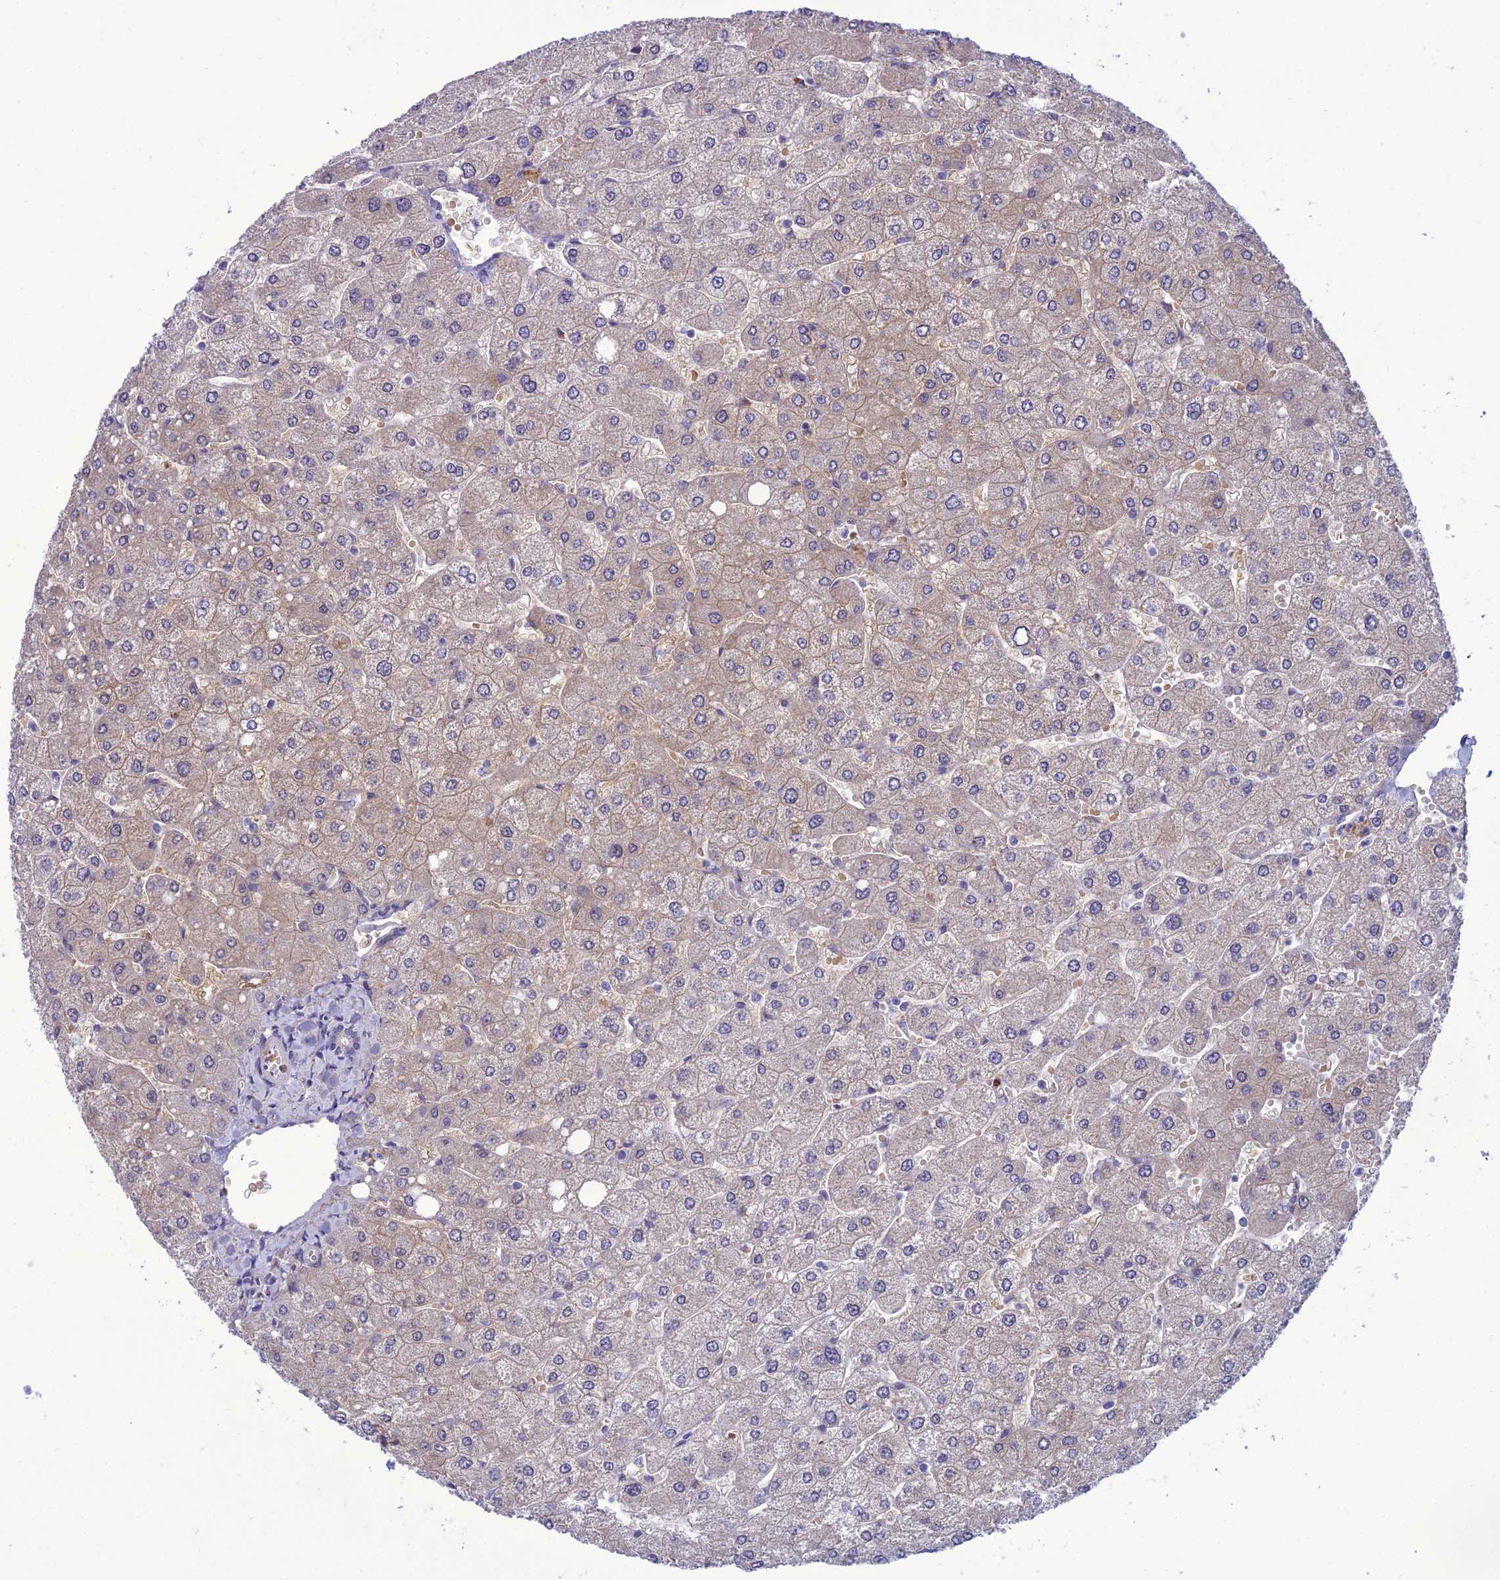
{"staining": {"intensity": "negative", "quantity": "none", "location": "none"}, "tissue": "liver", "cell_type": "Cholangiocytes", "image_type": "normal", "snomed": [{"axis": "morphology", "description": "Normal tissue, NOS"}, {"axis": "topography", "description": "Liver"}], "caption": "Cholangiocytes show no significant protein expression in benign liver.", "gene": "ANKS4B", "patient": {"sex": "male", "age": 55}}